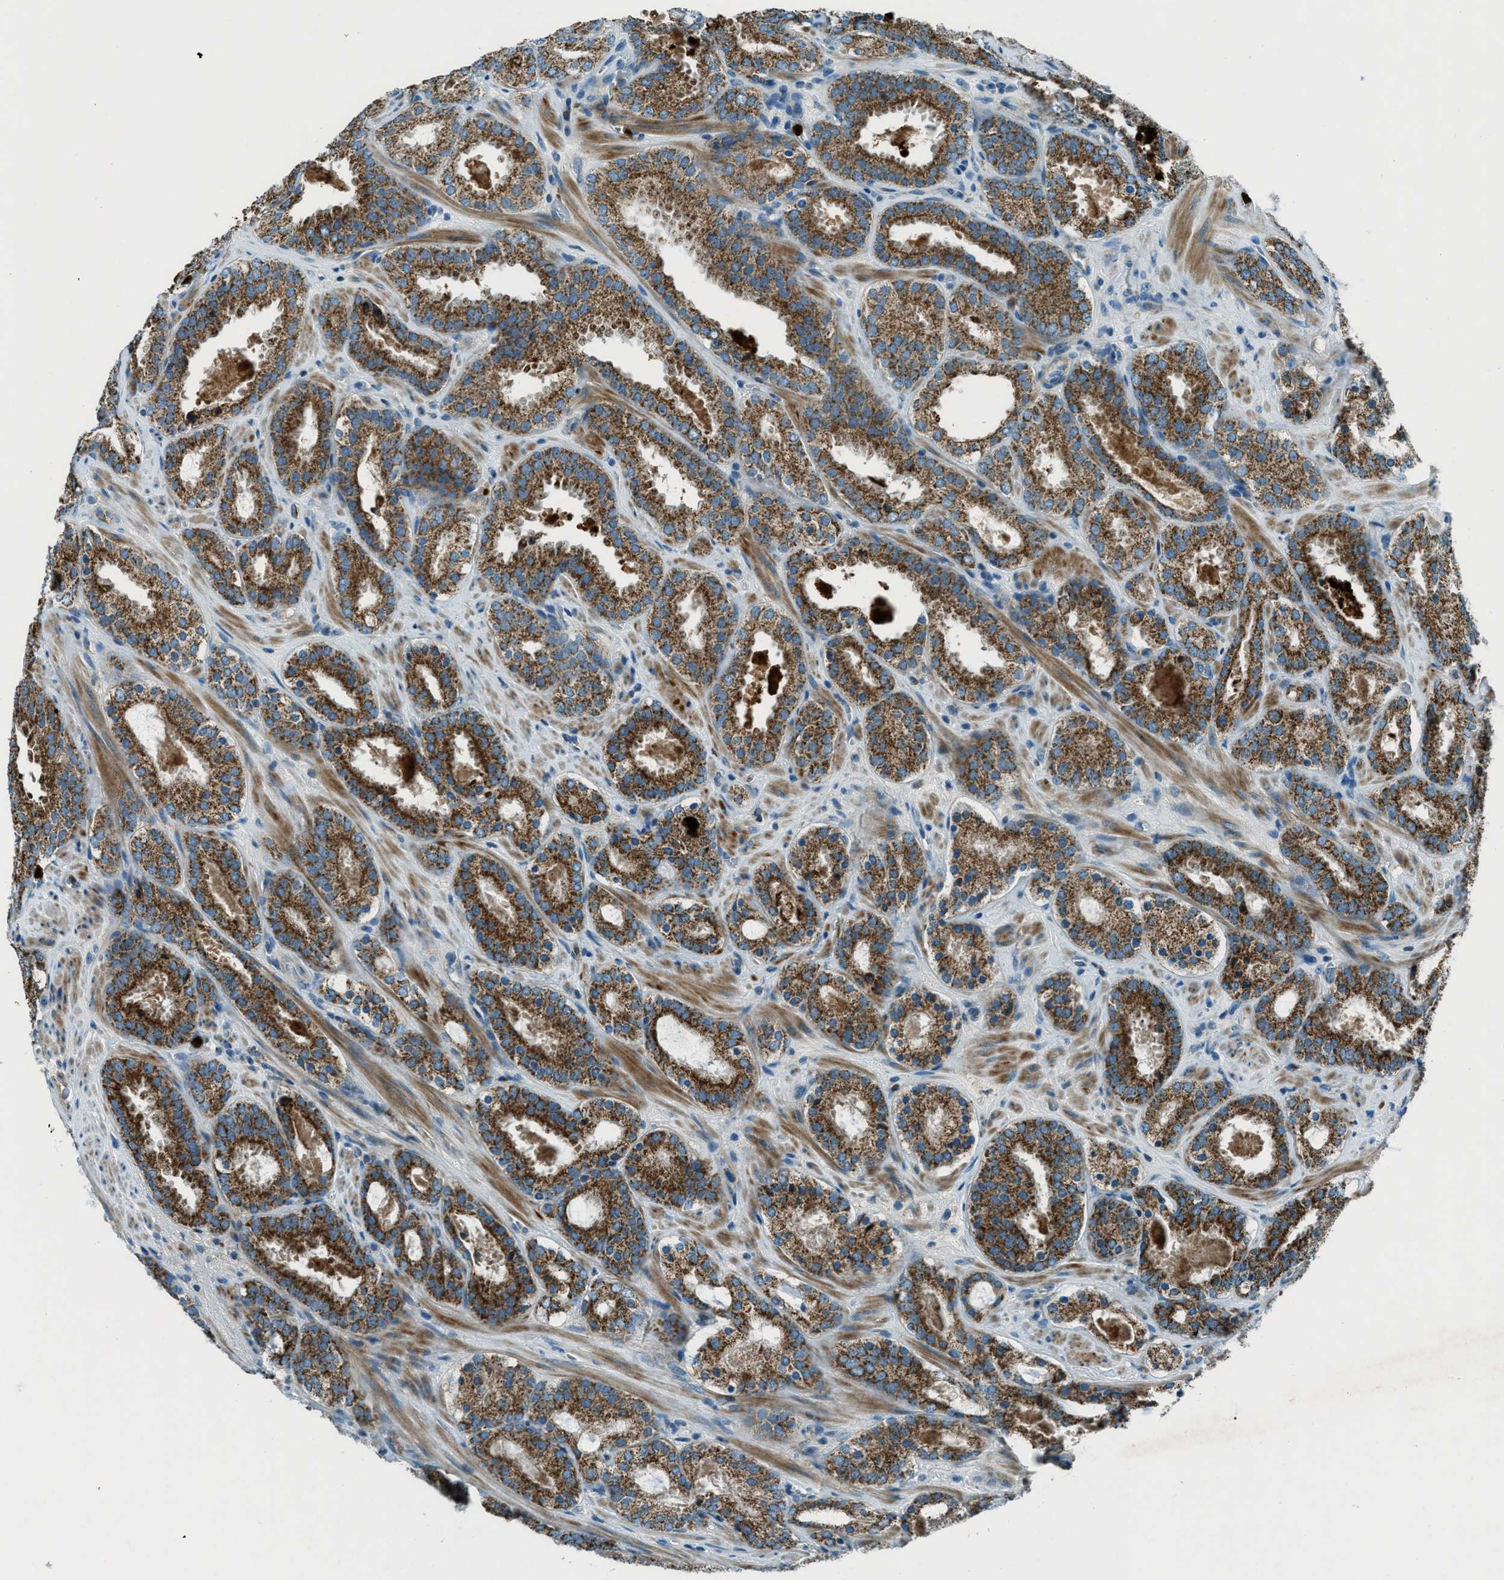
{"staining": {"intensity": "strong", "quantity": ">75%", "location": "cytoplasmic/membranous"}, "tissue": "prostate cancer", "cell_type": "Tumor cells", "image_type": "cancer", "snomed": [{"axis": "morphology", "description": "Adenocarcinoma, Low grade"}, {"axis": "topography", "description": "Prostate"}], "caption": "Approximately >75% of tumor cells in human prostate adenocarcinoma (low-grade) reveal strong cytoplasmic/membranous protein positivity as visualized by brown immunohistochemical staining.", "gene": "FAR1", "patient": {"sex": "male", "age": 69}}